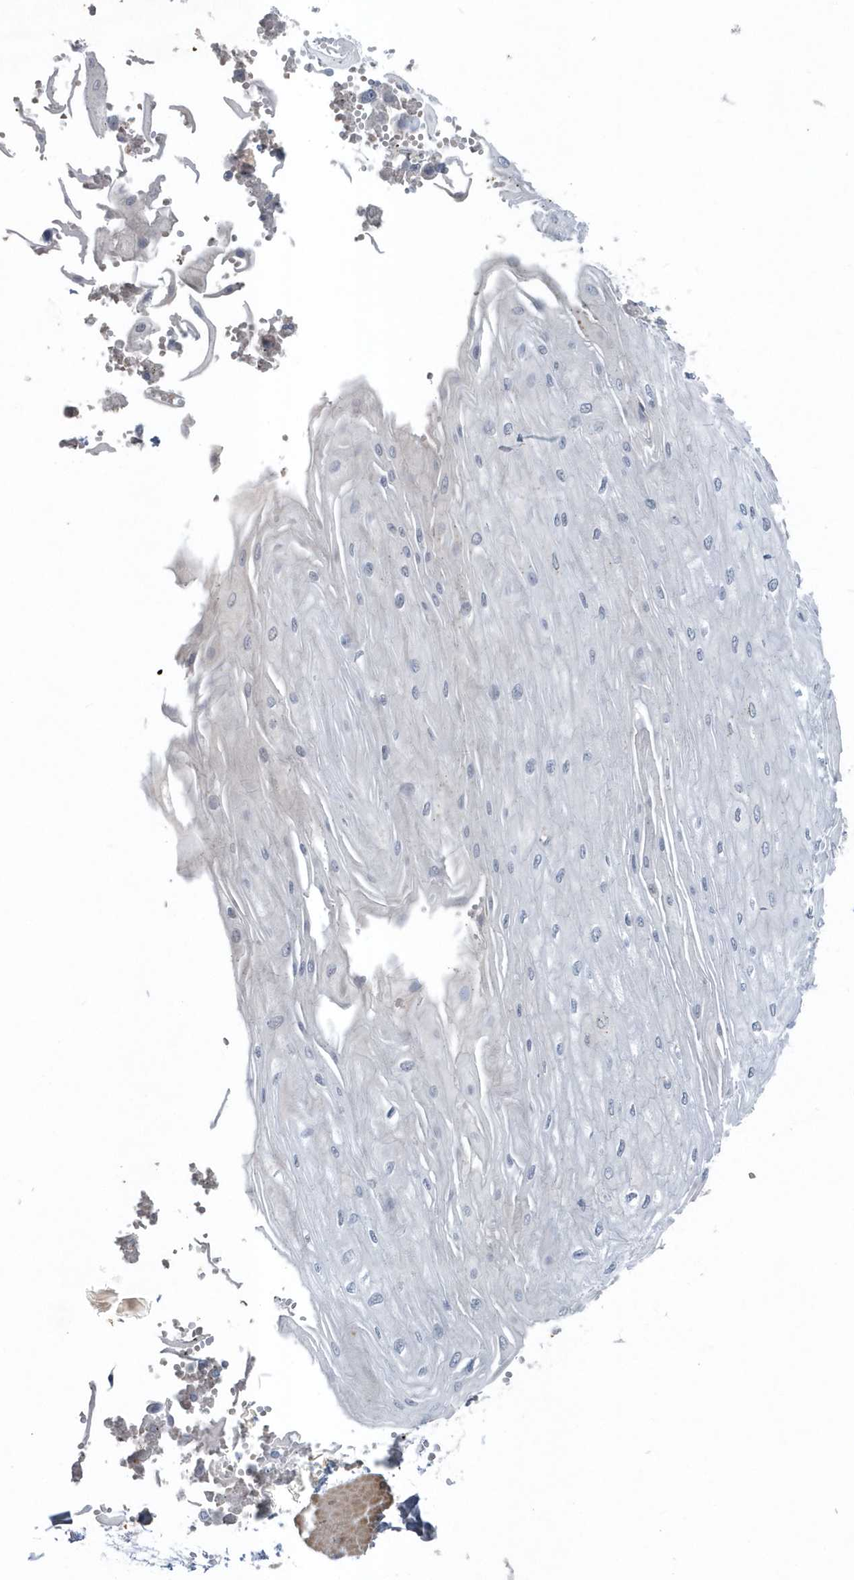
{"staining": {"intensity": "moderate", "quantity": "<25%", "location": "cytoplasmic/membranous"}, "tissue": "esophagus", "cell_type": "Squamous epithelial cells", "image_type": "normal", "snomed": [{"axis": "morphology", "description": "Normal tissue, NOS"}, {"axis": "topography", "description": "Esophagus"}], "caption": "A low amount of moderate cytoplasmic/membranous expression is present in approximately <25% of squamous epithelial cells in benign esophagus.", "gene": "MCC", "patient": {"sex": "male", "age": 60}}